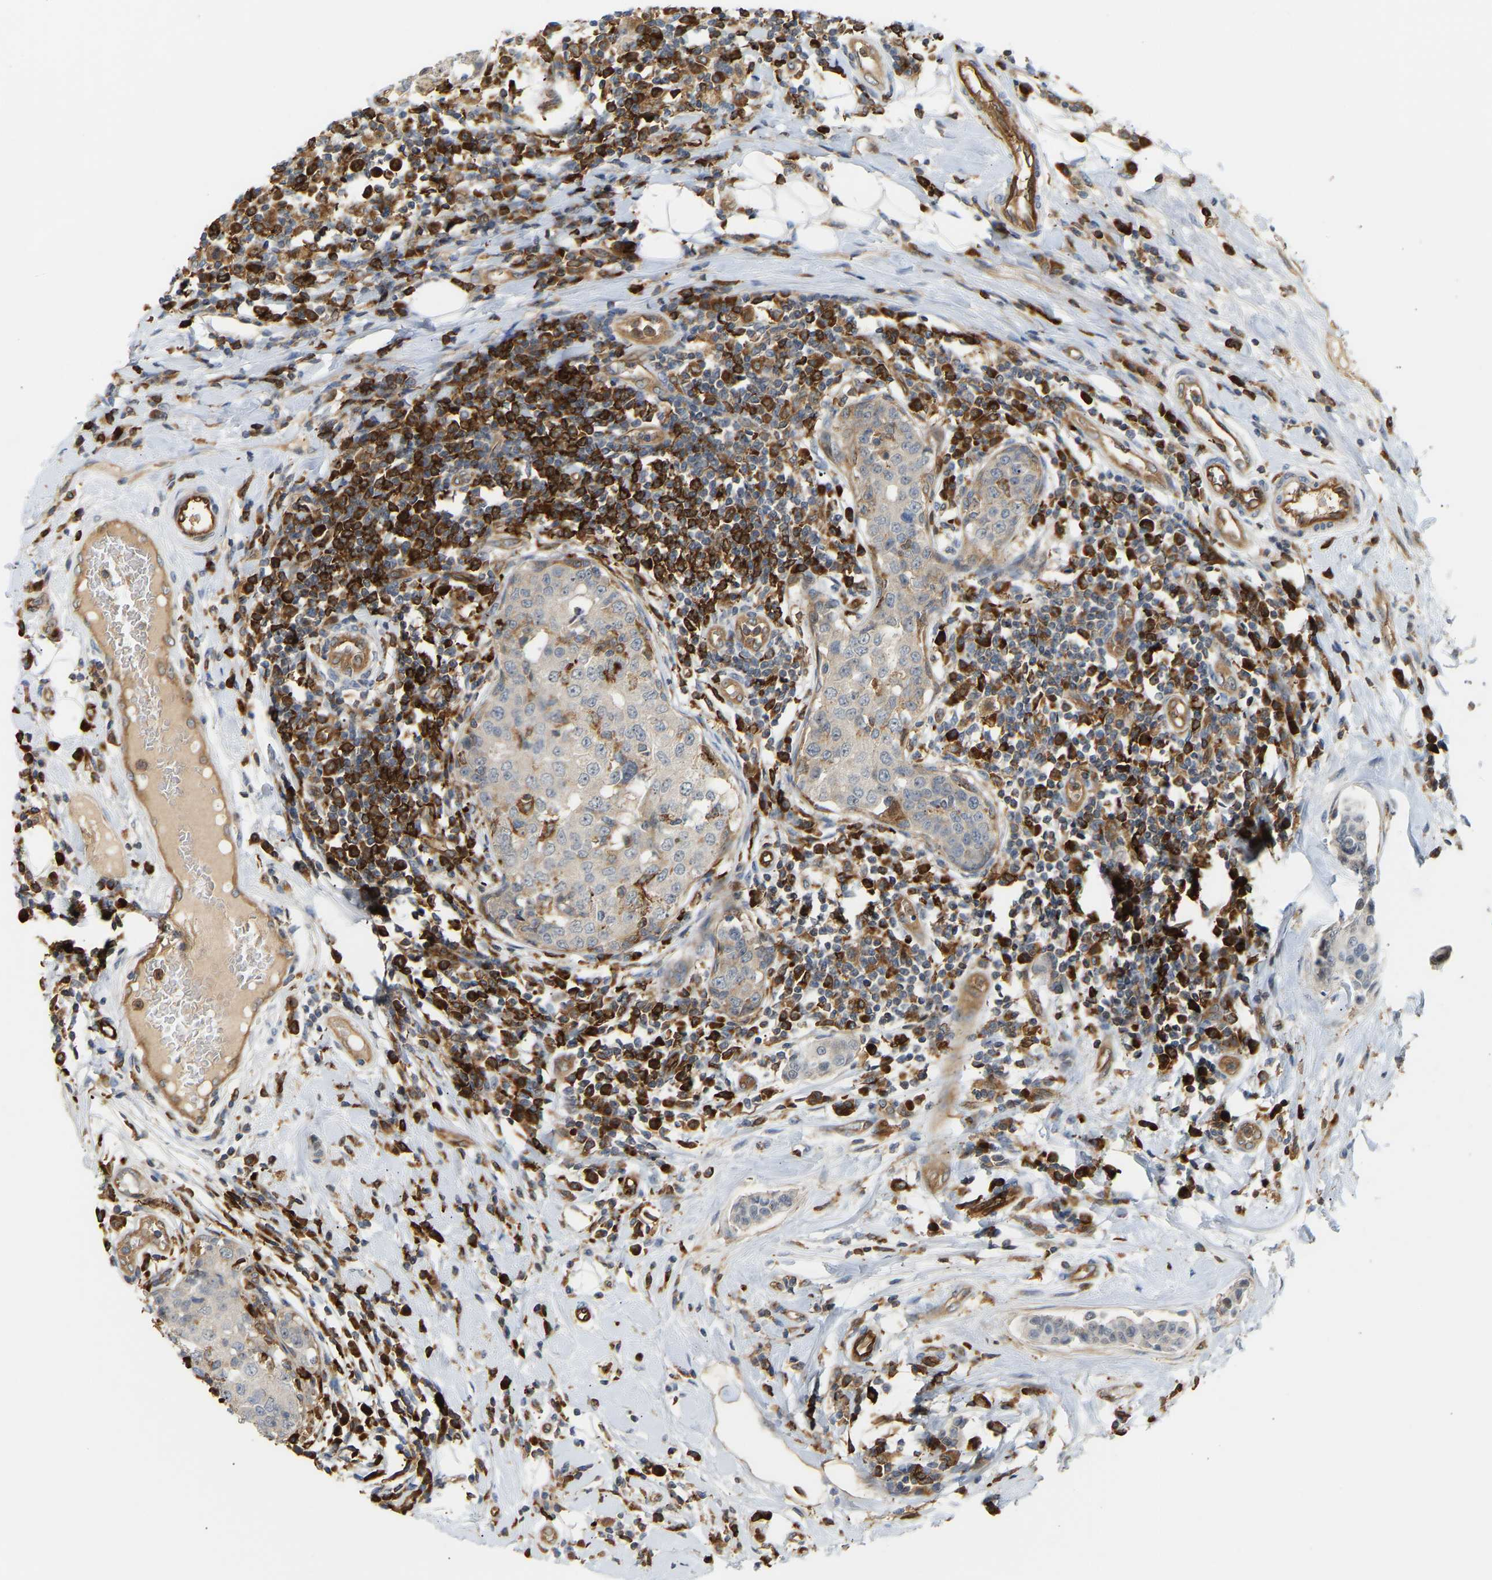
{"staining": {"intensity": "moderate", "quantity": "<25%", "location": "nuclear"}, "tissue": "breast cancer", "cell_type": "Tumor cells", "image_type": "cancer", "snomed": [{"axis": "morphology", "description": "Duct carcinoma"}, {"axis": "topography", "description": "Breast"}], "caption": "Human invasive ductal carcinoma (breast) stained with a brown dye reveals moderate nuclear positive positivity in approximately <25% of tumor cells.", "gene": "PLCG2", "patient": {"sex": "female", "age": 27}}